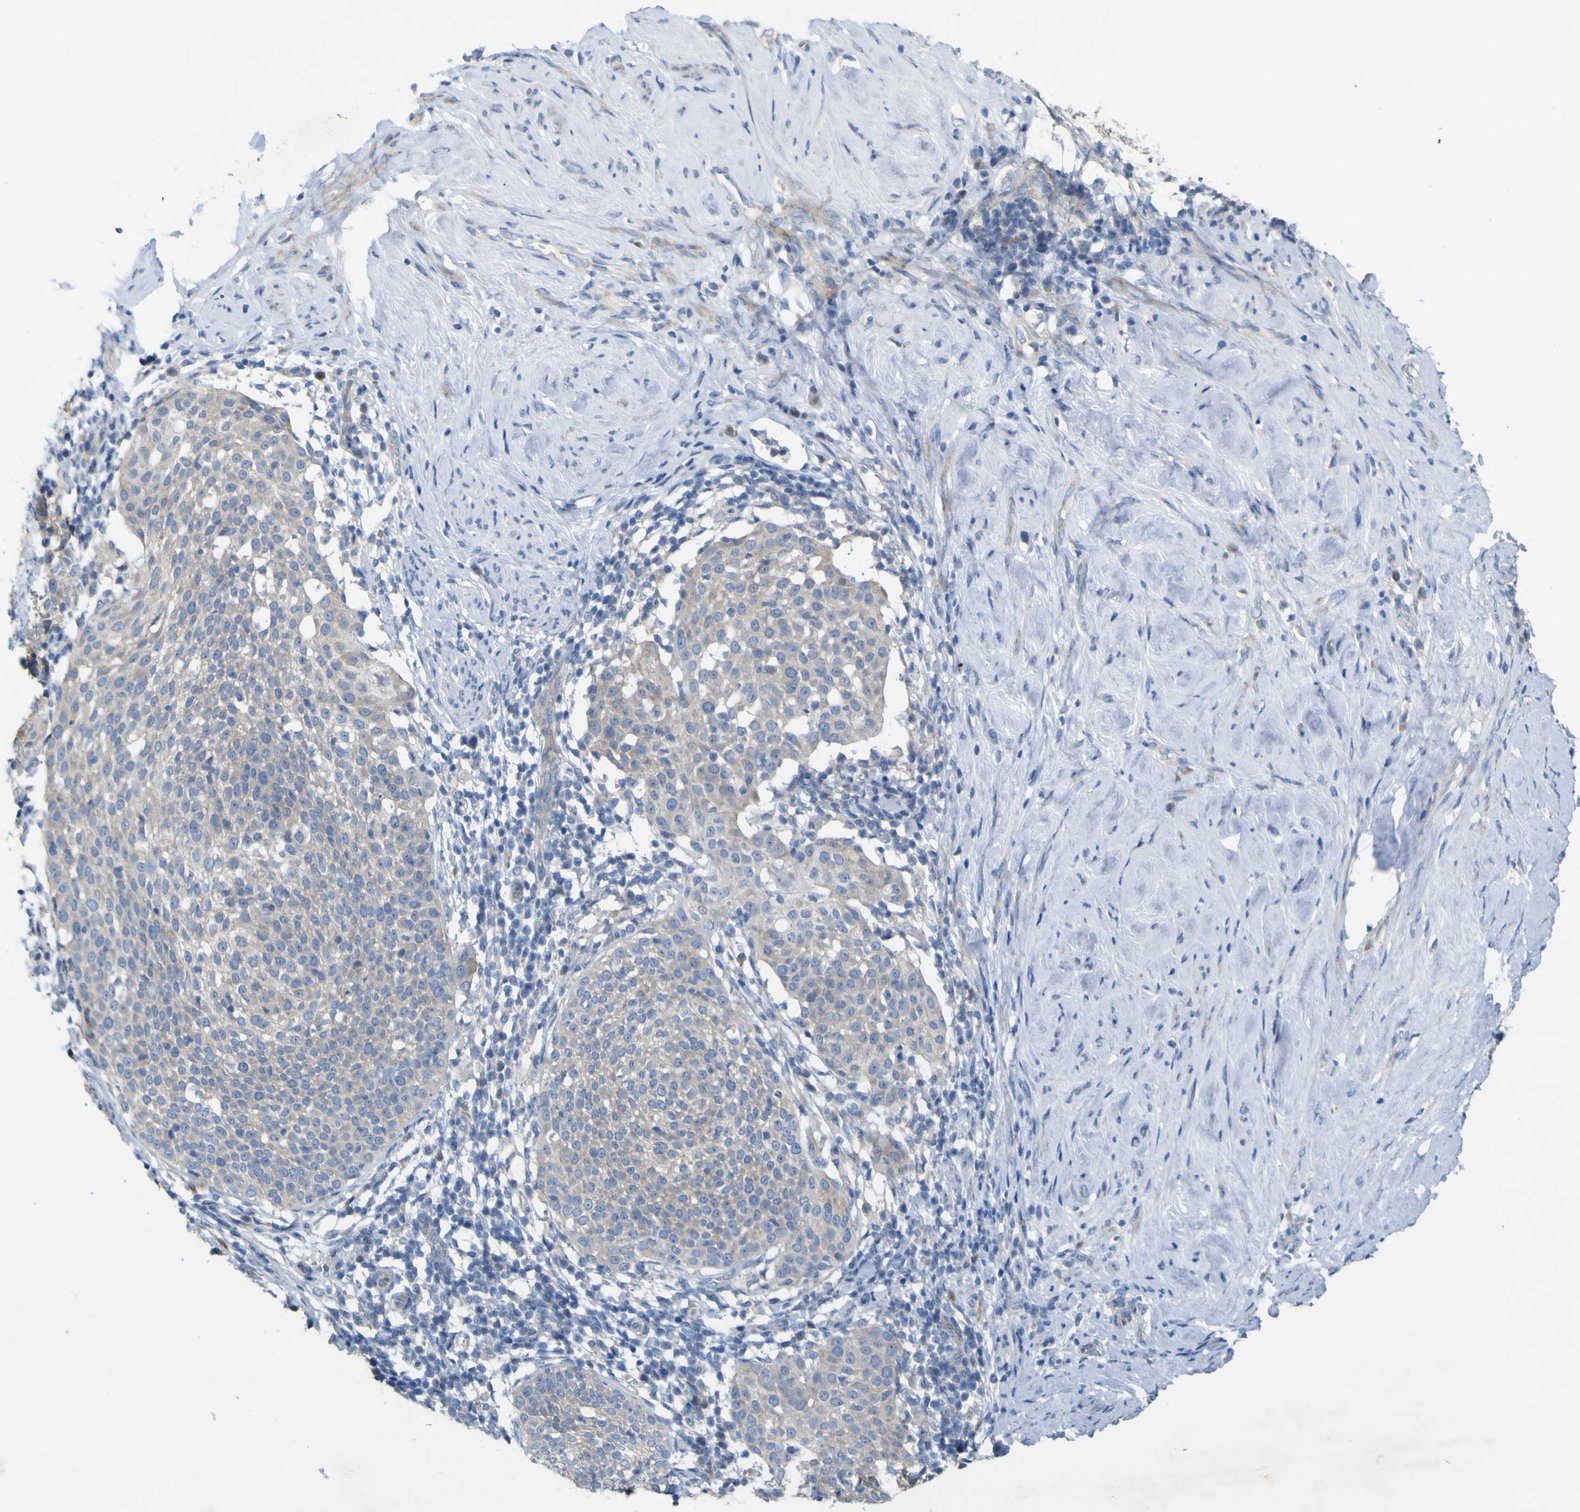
{"staining": {"intensity": "negative", "quantity": "none", "location": "none"}, "tissue": "cervical cancer", "cell_type": "Tumor cells", "image_type": "cancer", "snomed": [{"axis": "morphology", "description": "Squamous cell carcinoma, NOS"}, {"axis": "topography", "description": "Cervix"}], "caption": "This is a micrograph of immunohistochemistry staining of cervical squamous cell carcinoma, which shows no positivity in tumor cells.", "gene": "MYEOV", "patient": {"sex": "female", "age": 51}}